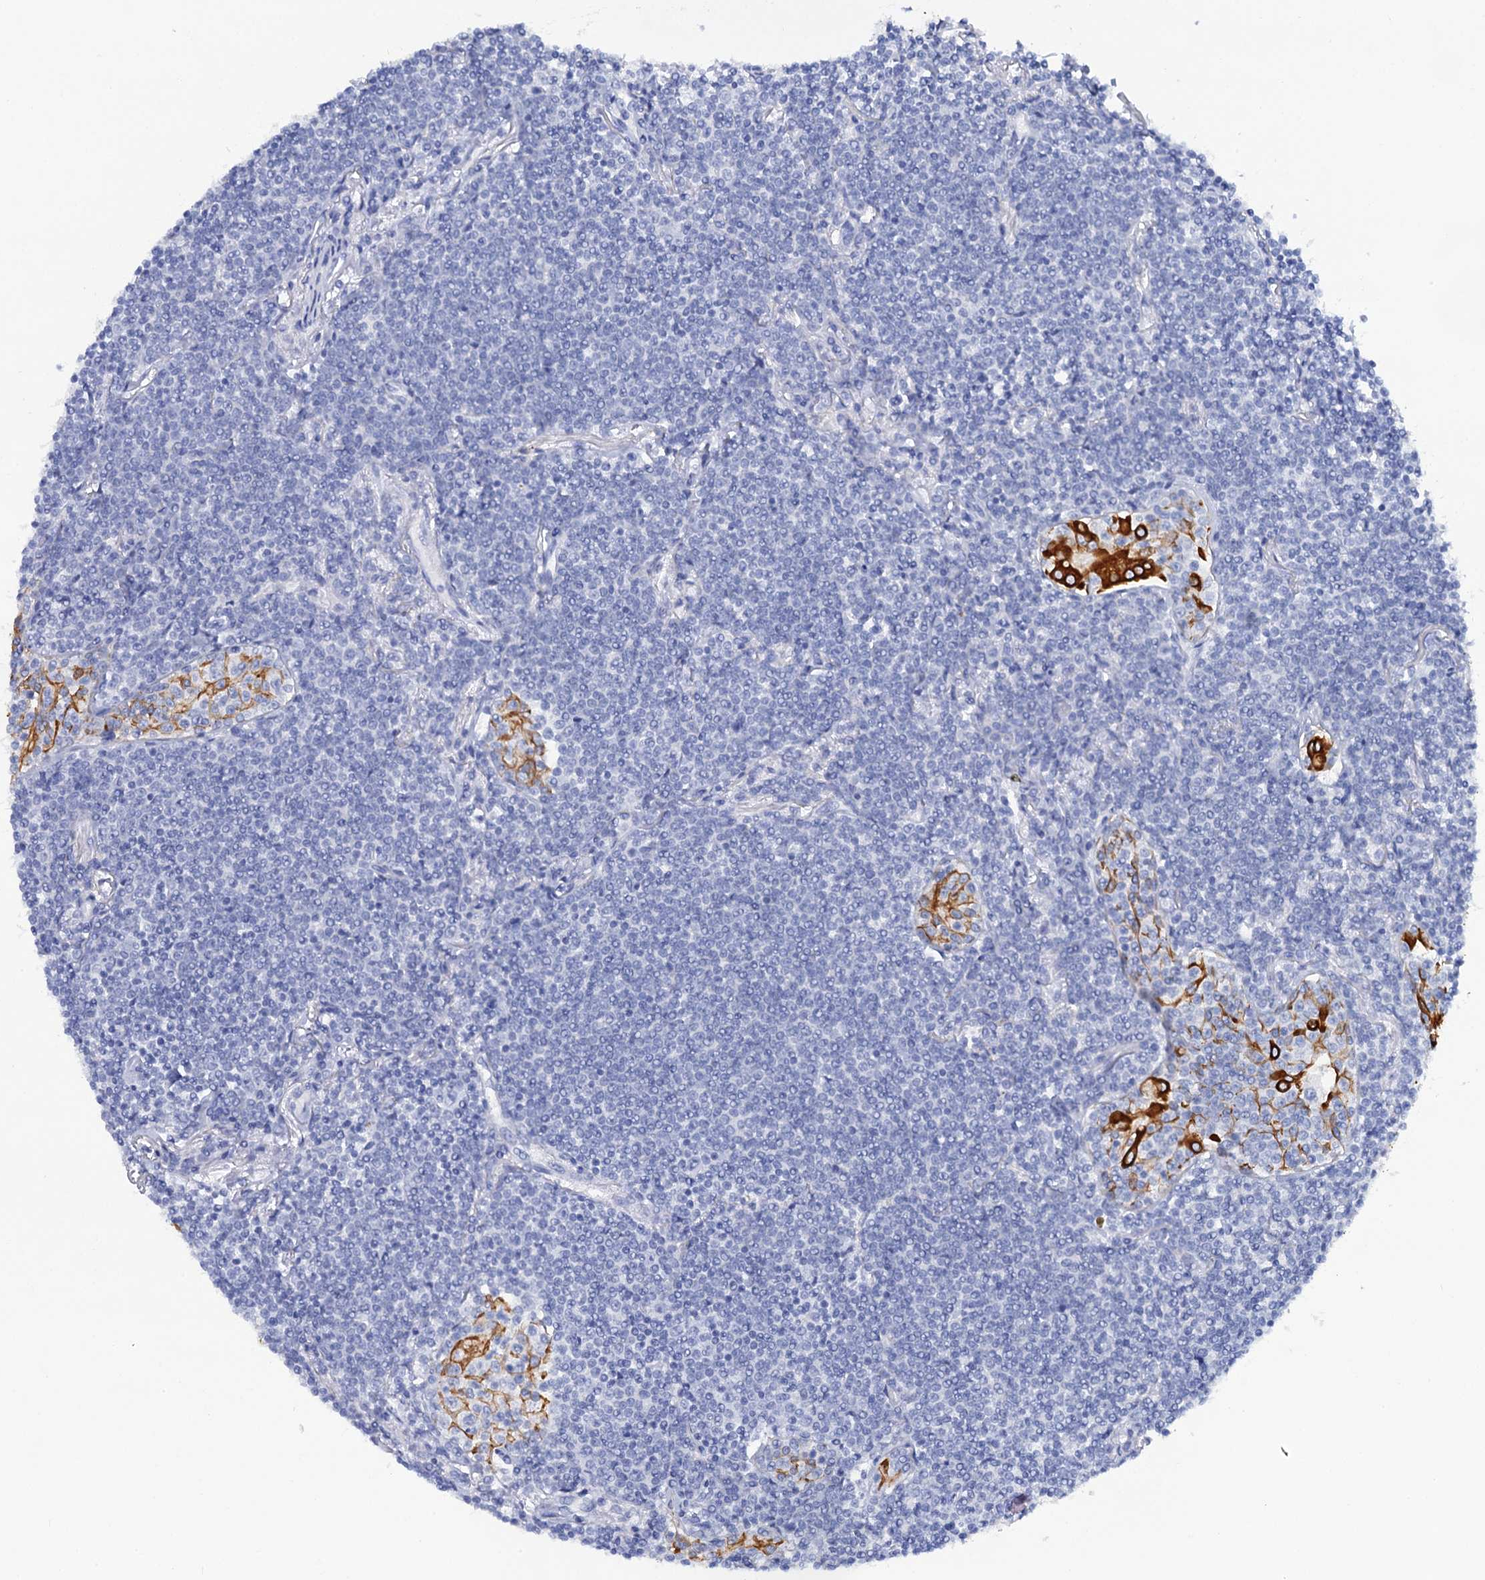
{"staining": {"intensity": "negative", "quantity": "none", "location": "none"}, "tissue": "lymphoma", "cell_type": "Tumor cells", "image_type": "cancer", "snomed": [{"axis": "morphology", "description": "Malignant lymphoma, non-Hodgkin's type, Low grade"}, {"axis": "topography", "description": "Lung"}], "caption": "This is a histopathology image of immunohistochemistry staining of malignant lymphoma, non-Hodgkin's type (low-grade), which shows no expression in tumor cells.", "gene": "RAB3IP", "patient": {"sex": "female", "age": 71}}